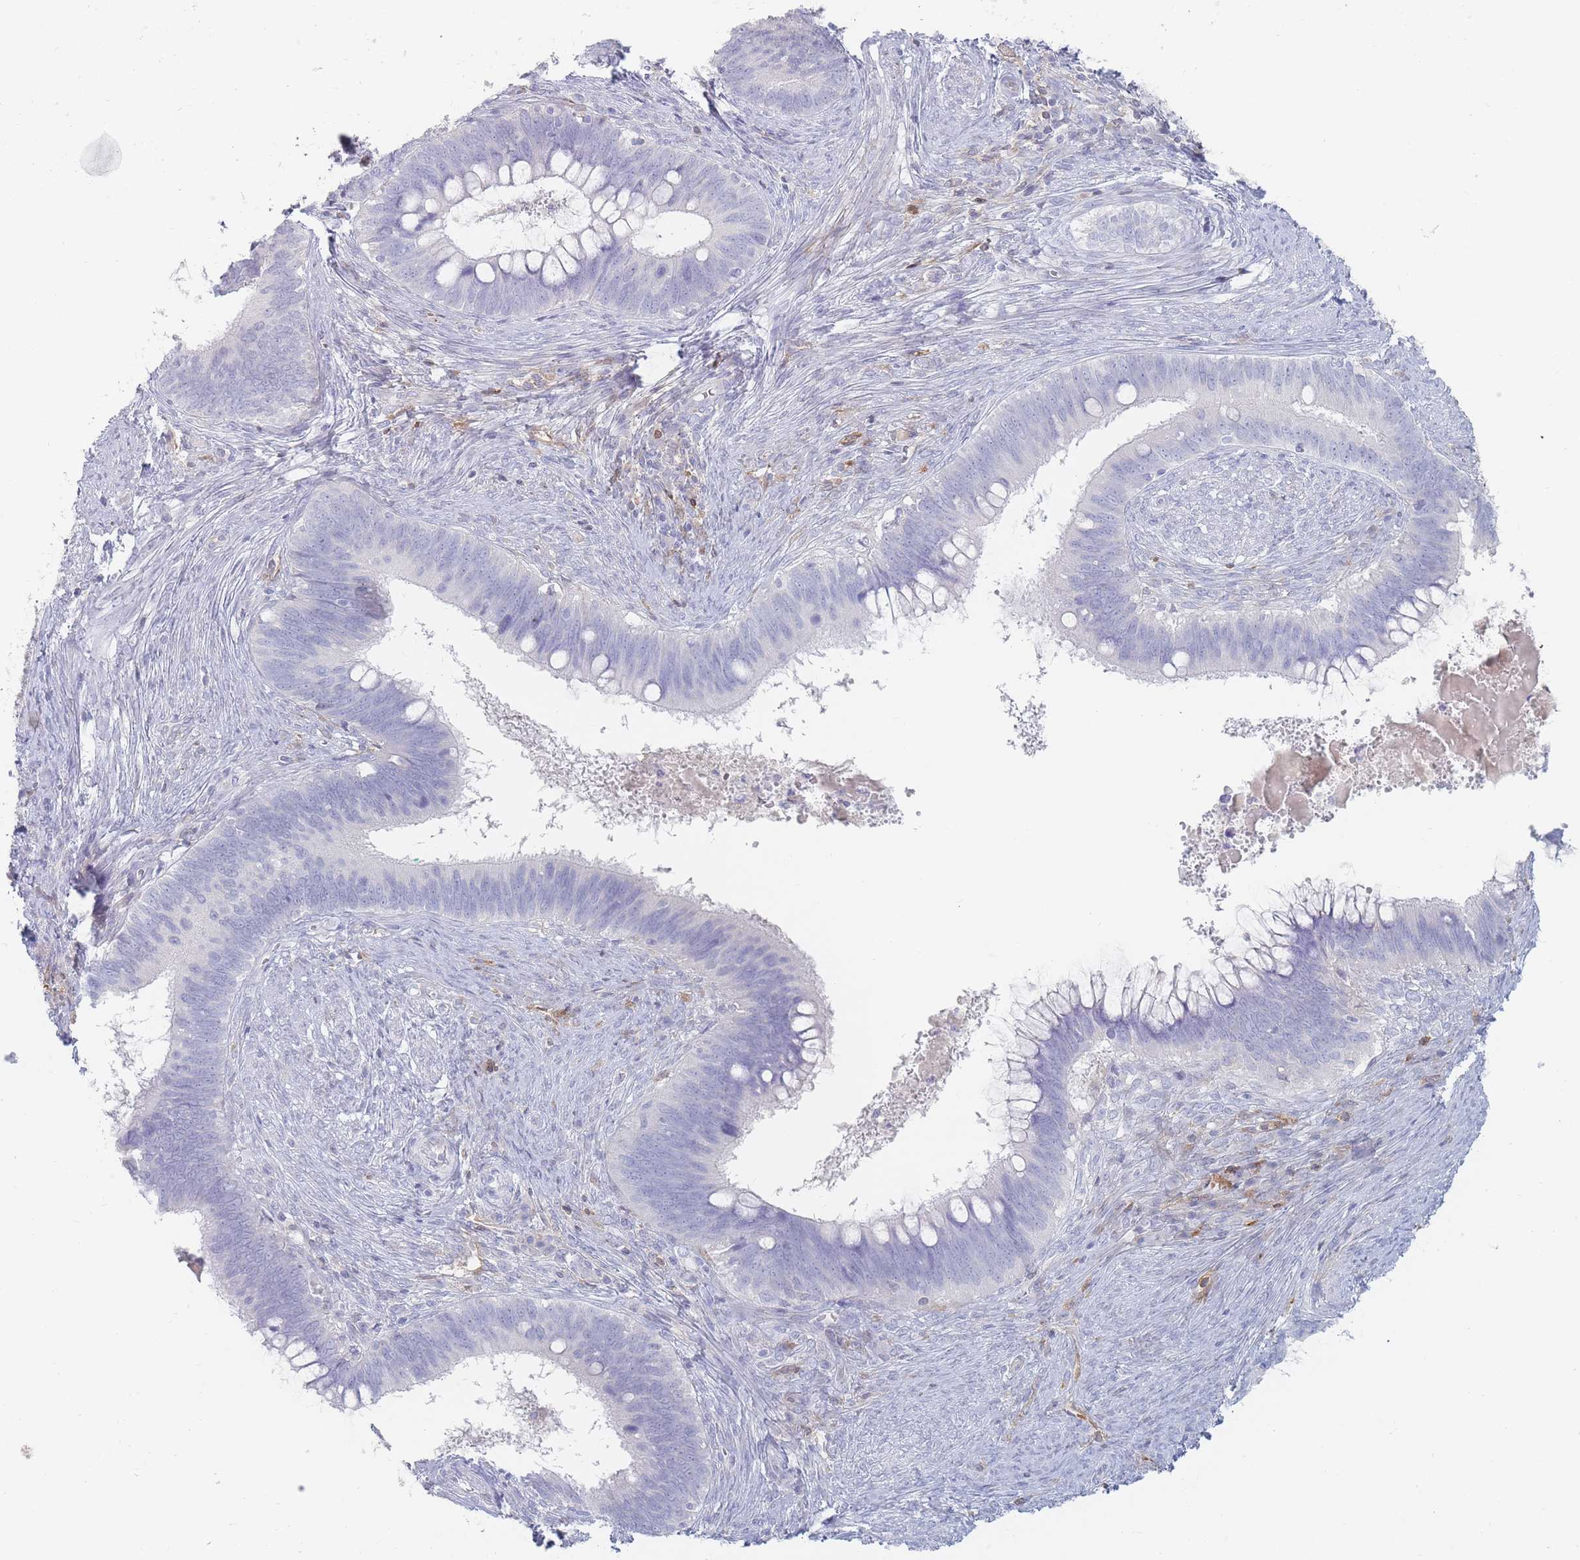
{"staining": {"intensity": "negative", "quantity": "none", "location": "none"}, "tissue": "cervical cancer", "cell_type": "Tumor cells", "image_type": "cancer", "snomed": [{"axis": "morphology", "description": "Adenocarcinoma, NOS"}, {"axis": "topography", "description": "Cervix"}], "caption": "High magnification brightfield microscopy of cervical cancer (adenocarcinoma) stained with DAB (brown) and counterstained with hematoxylin (blue): tumor cells show no significant expression.", "gene": "PRG4", "patient": {"sex": "female", "age": 42}}